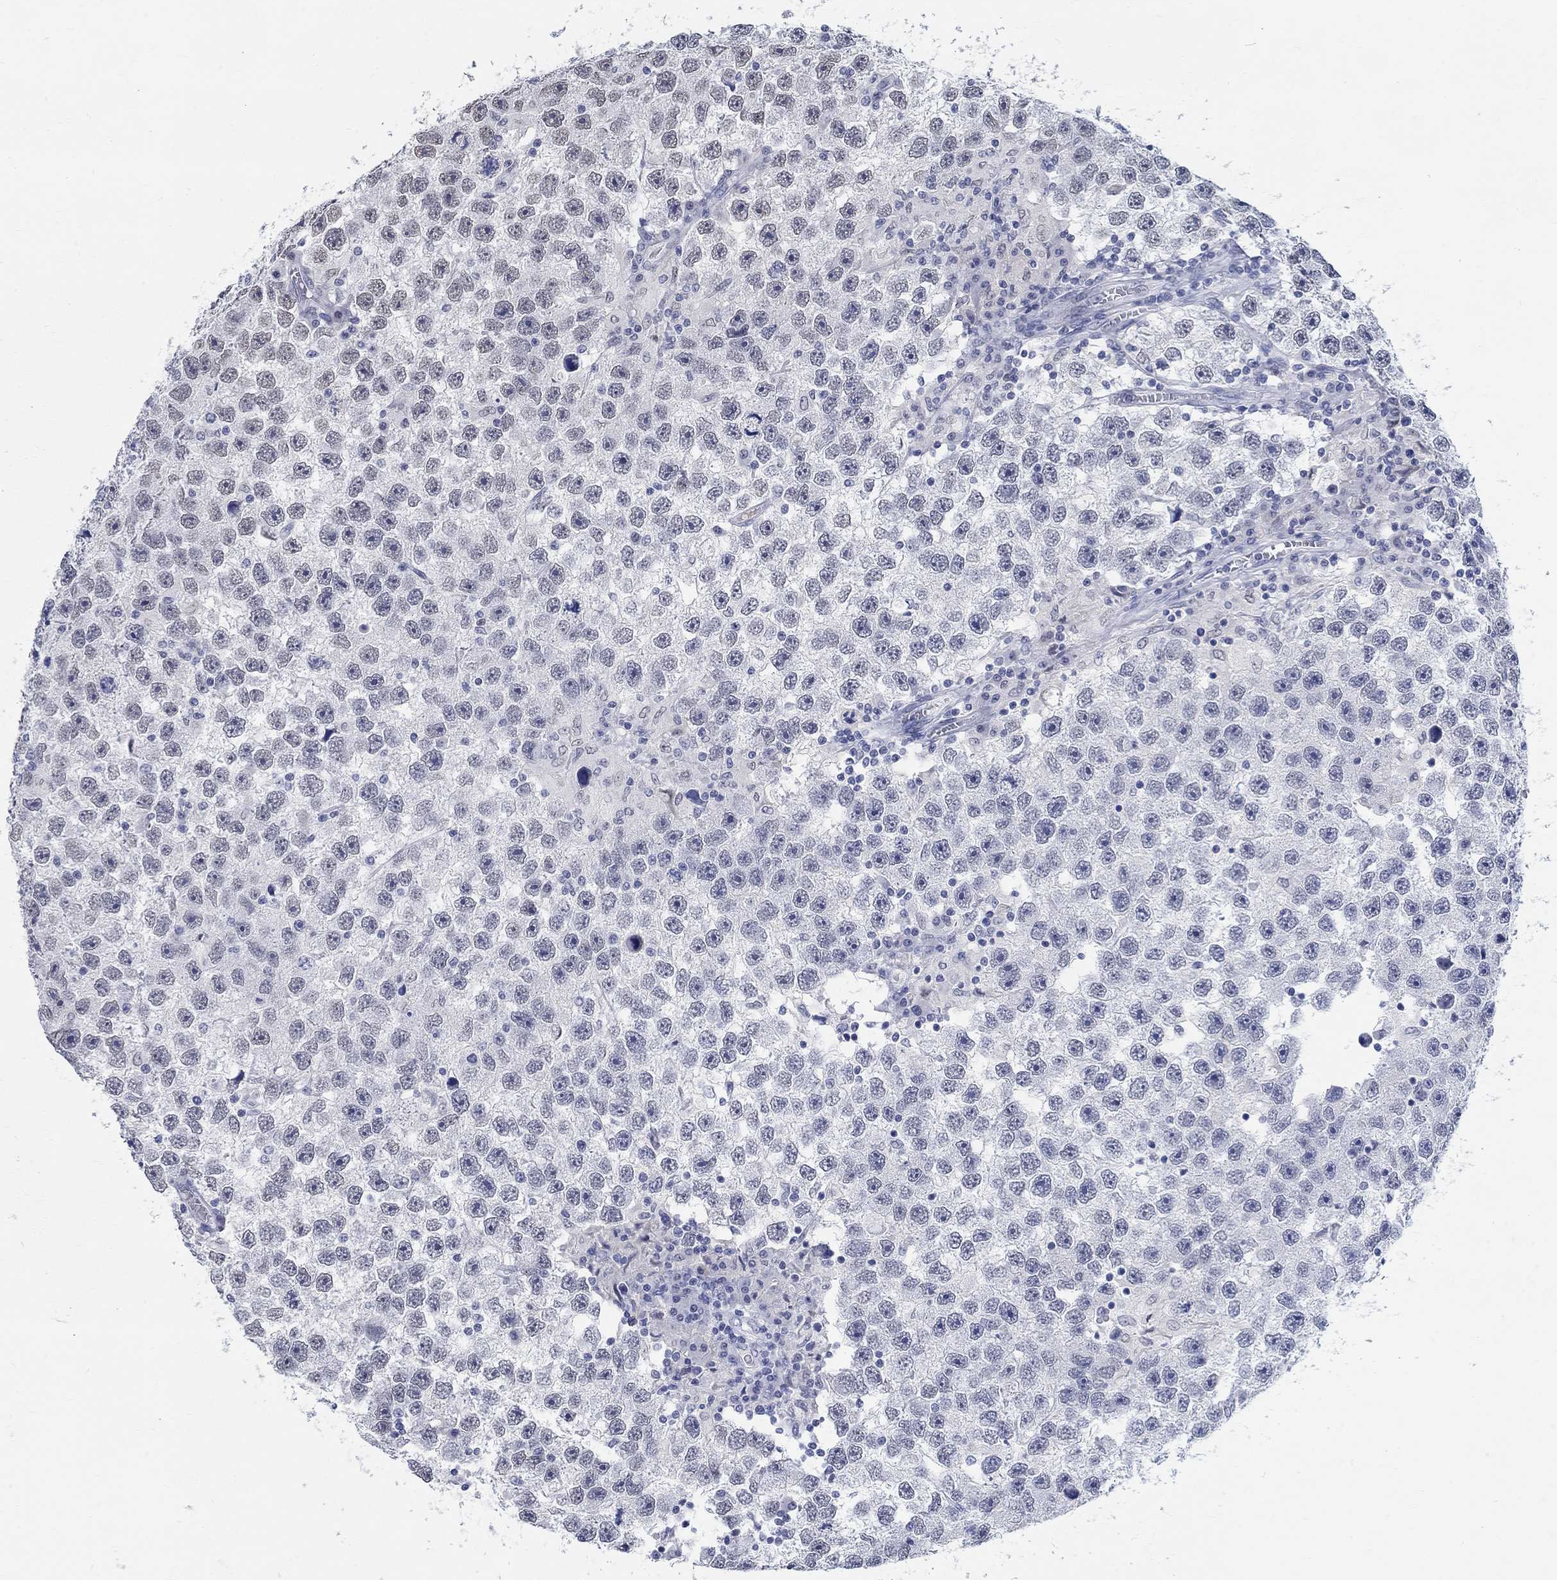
{"staining": {"intensity": "negative", "quantity": "none", "location": "none"}, "tissue": "testis cancer", "cell_type": "Tumor cells", "image_type": "cancer", "snomed": [{"axis": "morphology", "description": "Seminoma, NOS"}, {"axis": "topography", "description": "Testis"}], "caption": "High power microscopy photomicrograph of an immunohistochemistry image of testis seminoma, revealing no significant positivity in tumor cells.", "gene": "ANKS1B", "patient": {"sex": "male", "age": 26}}